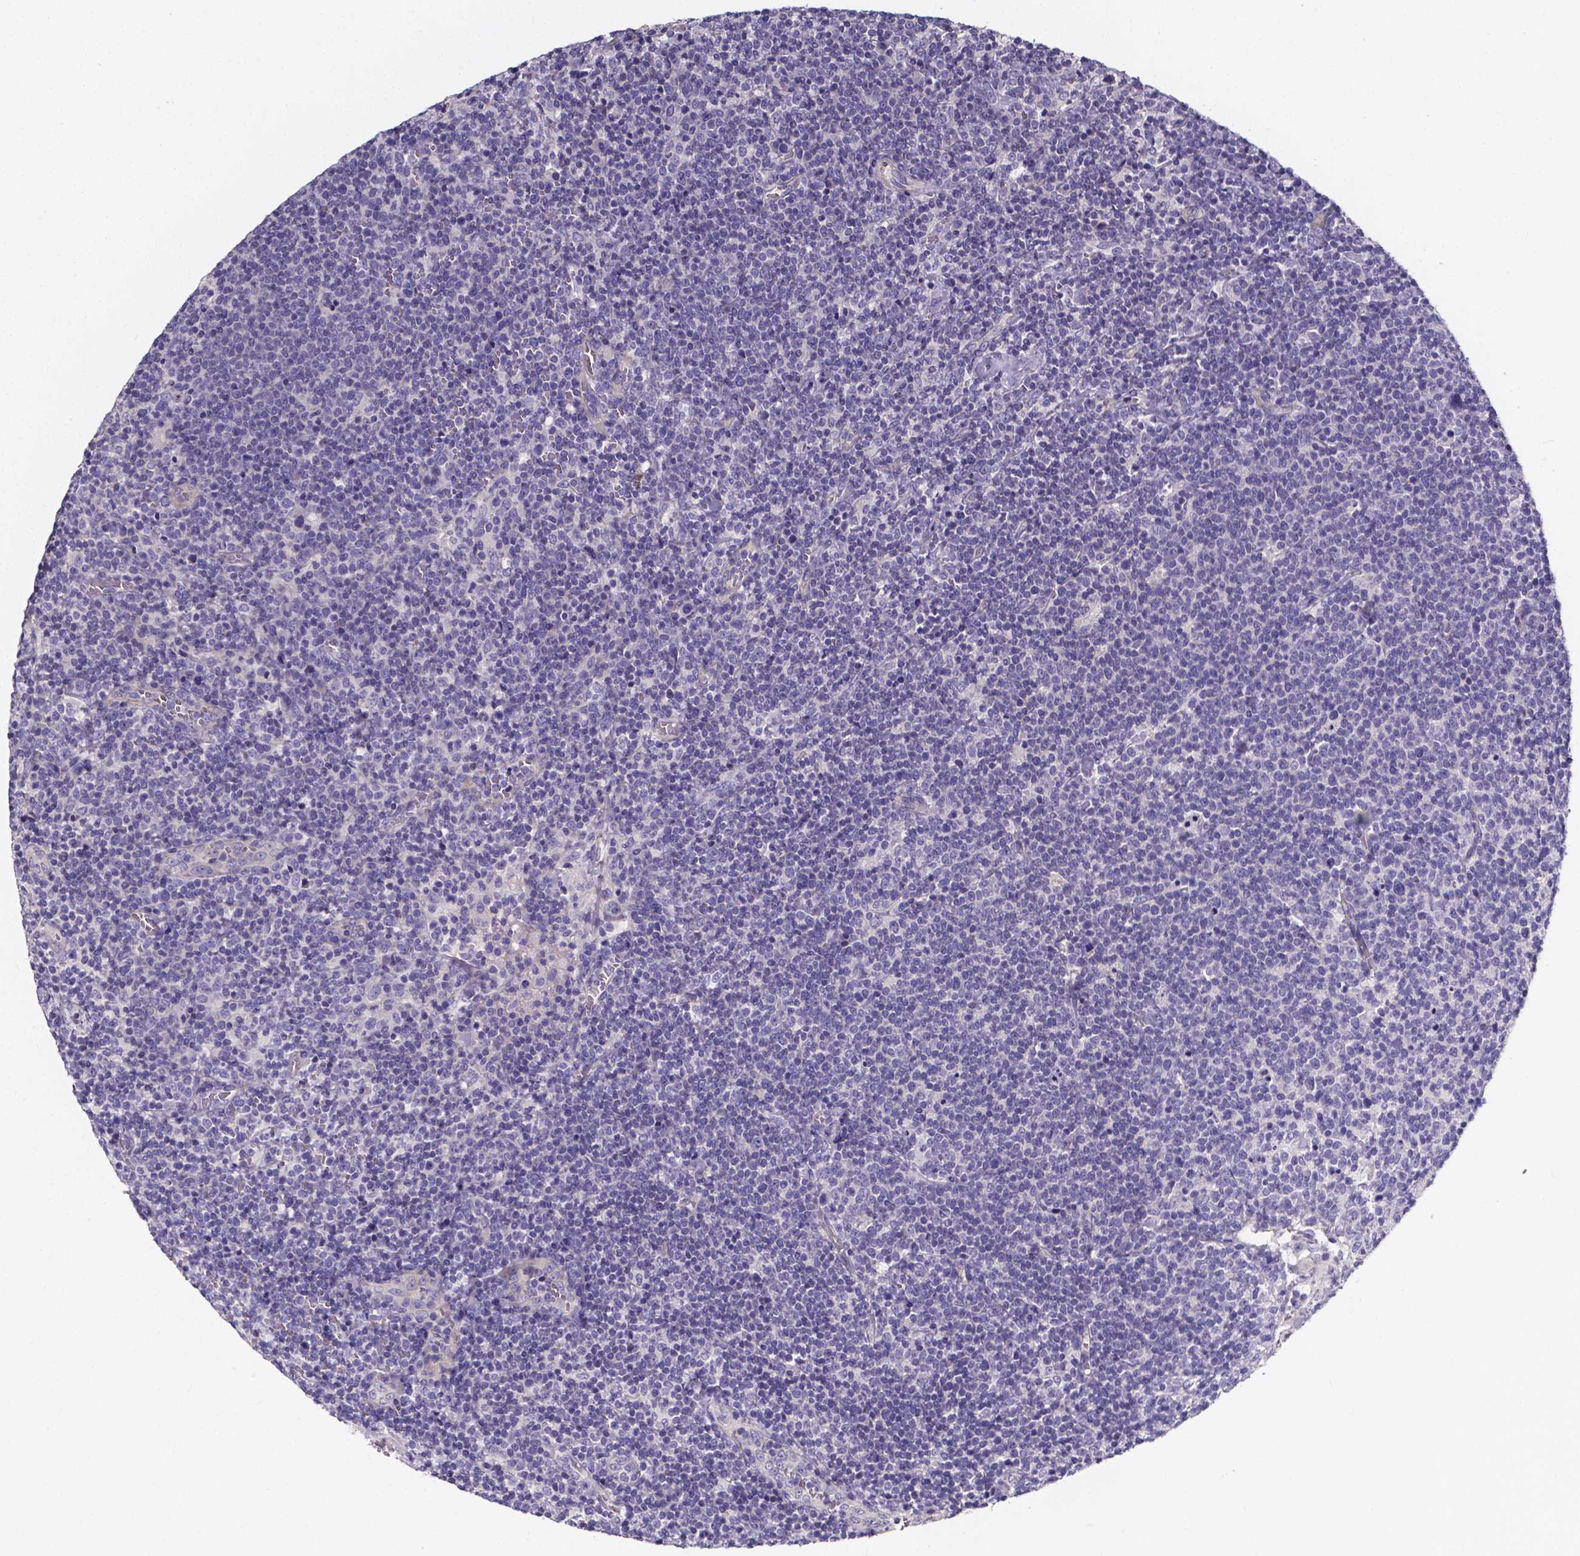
{"staining": {"intensity": "negative", "quantity": "none", "location": "none"}, "tissue": "lymphoma", "cell_type": "Tumor cells", "image_type": "cancer", "snomed": [{"axis": "morphology", "description": "Malignant lymphoma, non-Hodgkin's type, High grade"}, {"axis": "topography", "description": "Lymph node"}], "caption": "A high-resolution photomicrograph shows immunohistochemistry (IHC) staining of lymphoma, which shows no significant expression in tumor cells.", "gene": "CACNG8", "patient": {"sex": "male", "age": 61}}